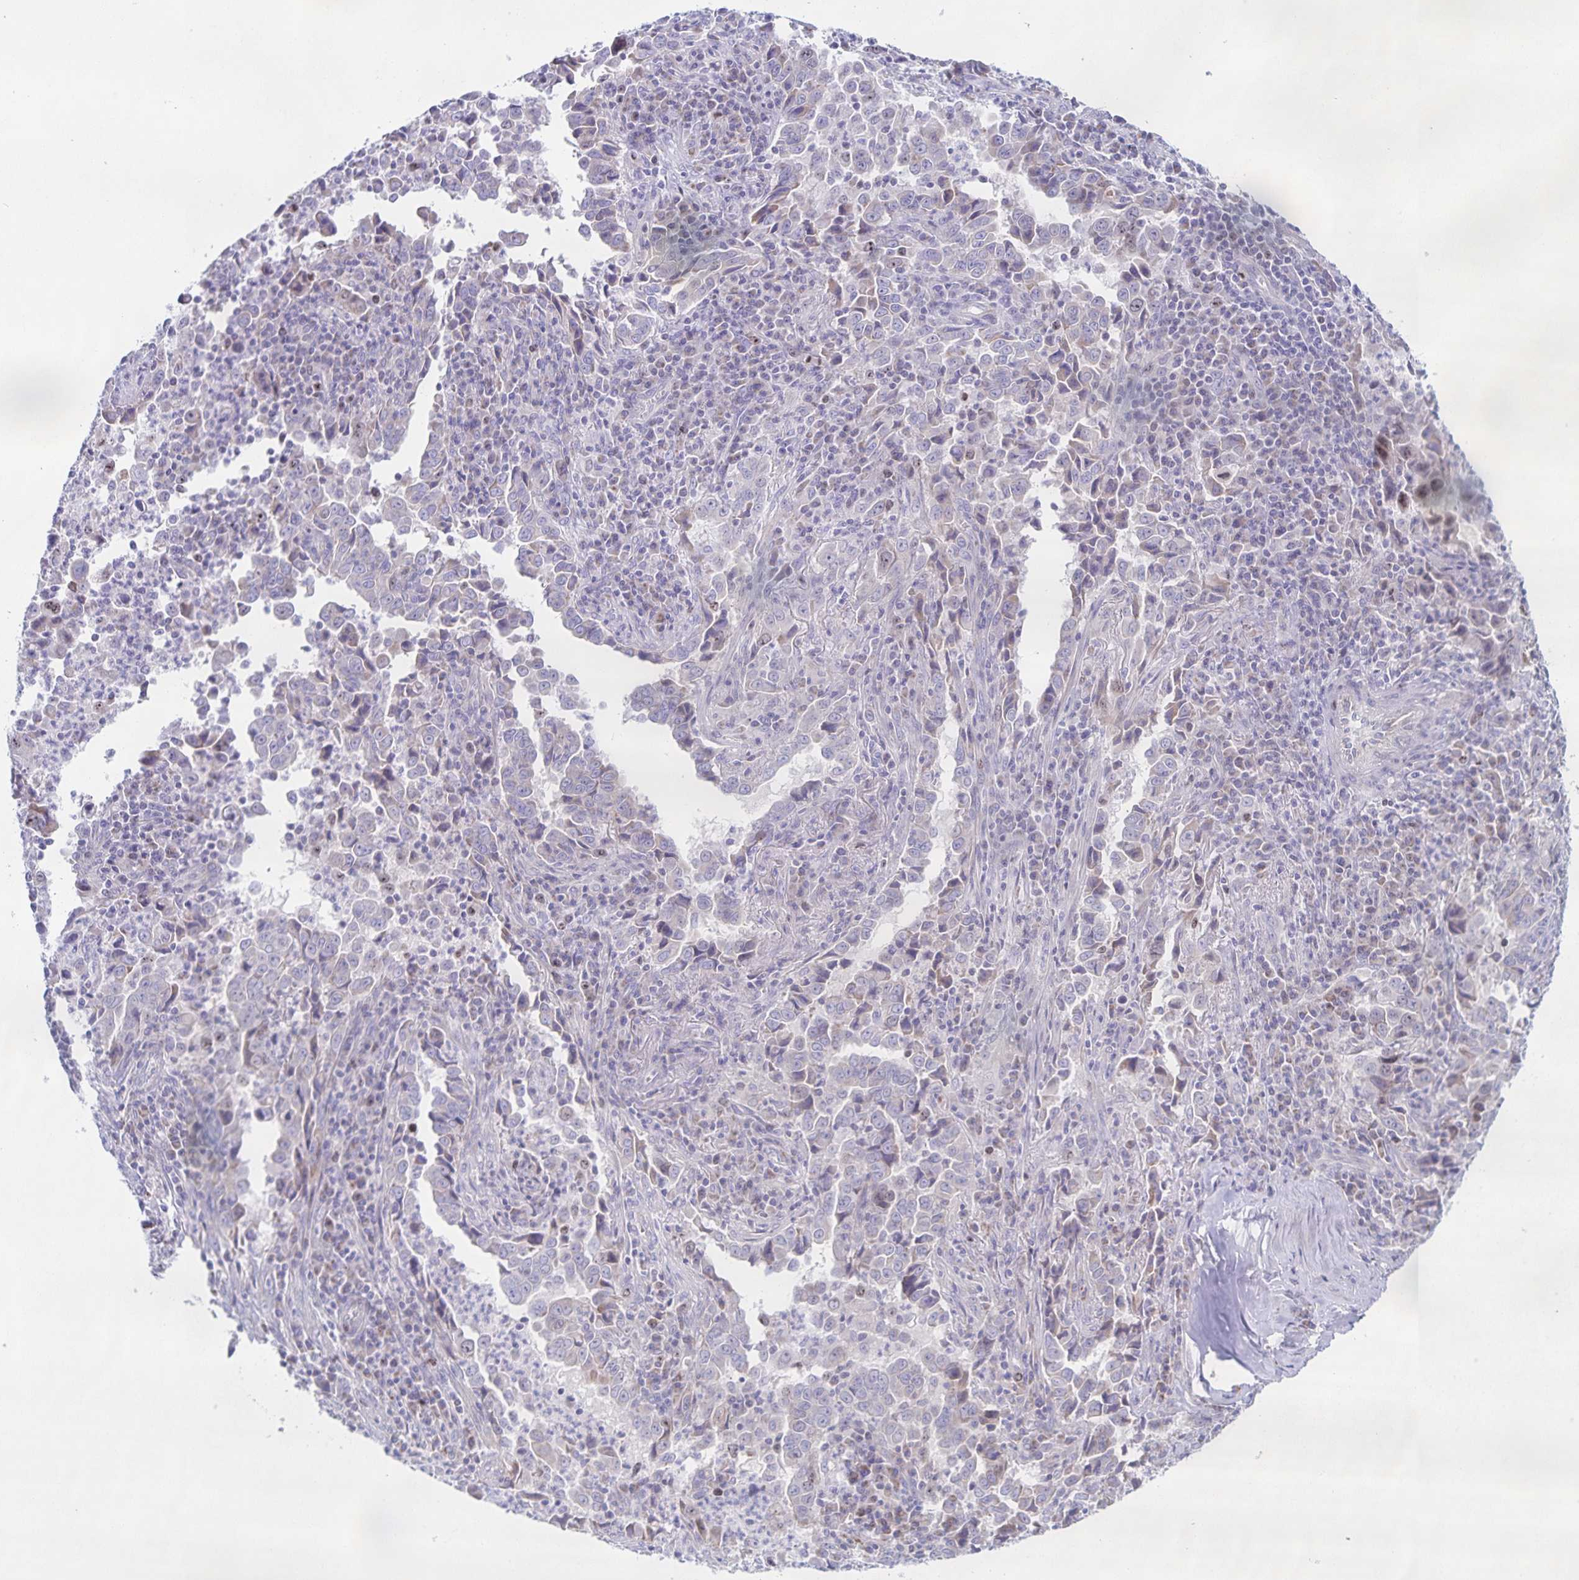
{"staining": {"intensity": "moderate", "quantity": "<25%", "location": "nuclear"}, "tissue": "lung cancer", "cell_type": "Tumor cells", "image_type": "cancer", "snomed": [{"axis": "morphology", "description": "Adenocarcinoma, NOS"}, {"axis": "topography", "description": "Lung"}], "caption": "A histopathology image of human lung cancer stained for a protein reveals moderate nuclear brown staining in tumor cells.", "gene": "CENPH", "patient": {"sex": "male", "age": 67}}